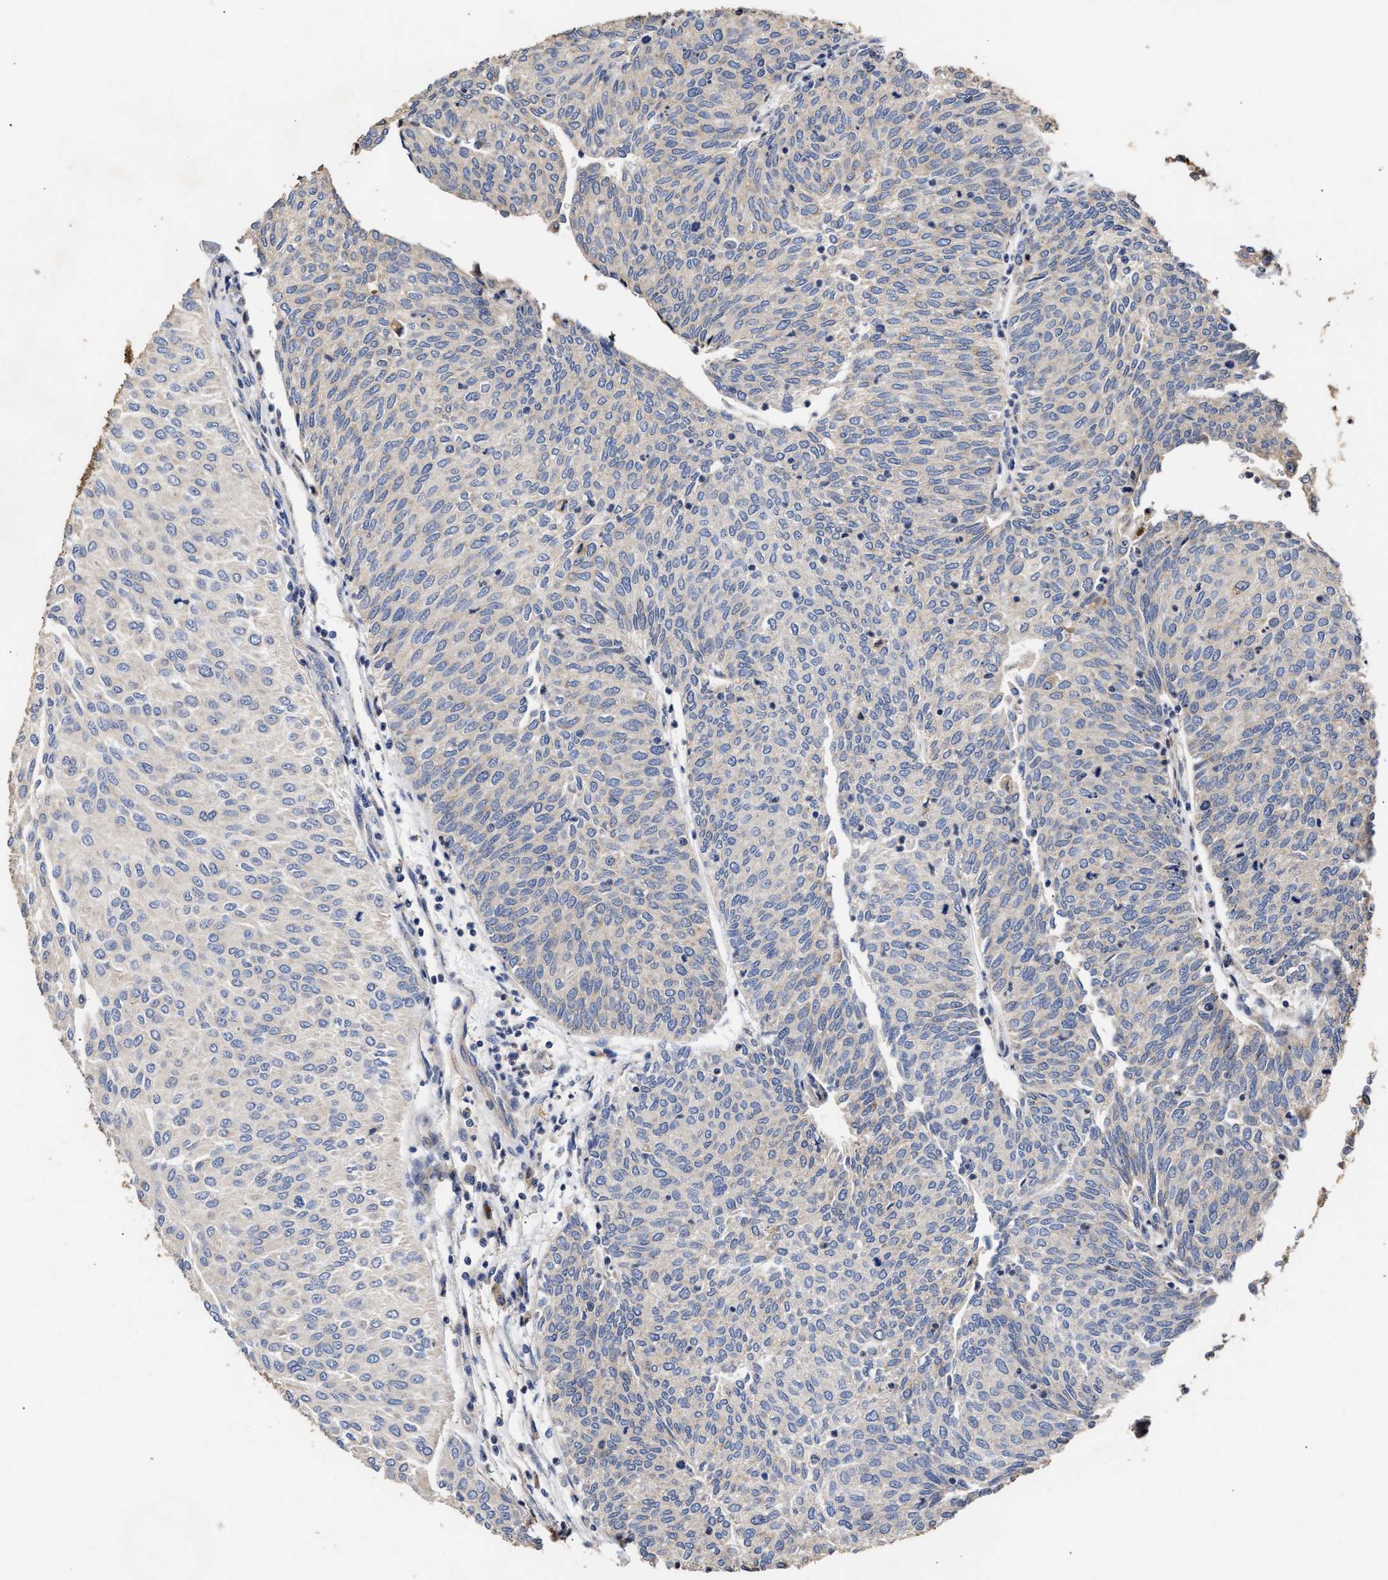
{"staining": {"intensity": "weak", "quantity": "<25%", "location": "cytoplasmic/membranous"}, "tissue": "urothelial cancer", "cell_type": "Tumor cells", "image_type": "cancer", "snomed": [{"axis": "morphology", "description": "Urothelial carcinoma, Low grade"}, {"axis": "topography", "description": "Urinary bladder"}], "caption": "Urothelial cancer stained for a protein using immunohistochemistry (IHC) demonstrates no expression tumor cells.", "gene": "GOSR1", "patient": {"sex": "female", "age": 79}}